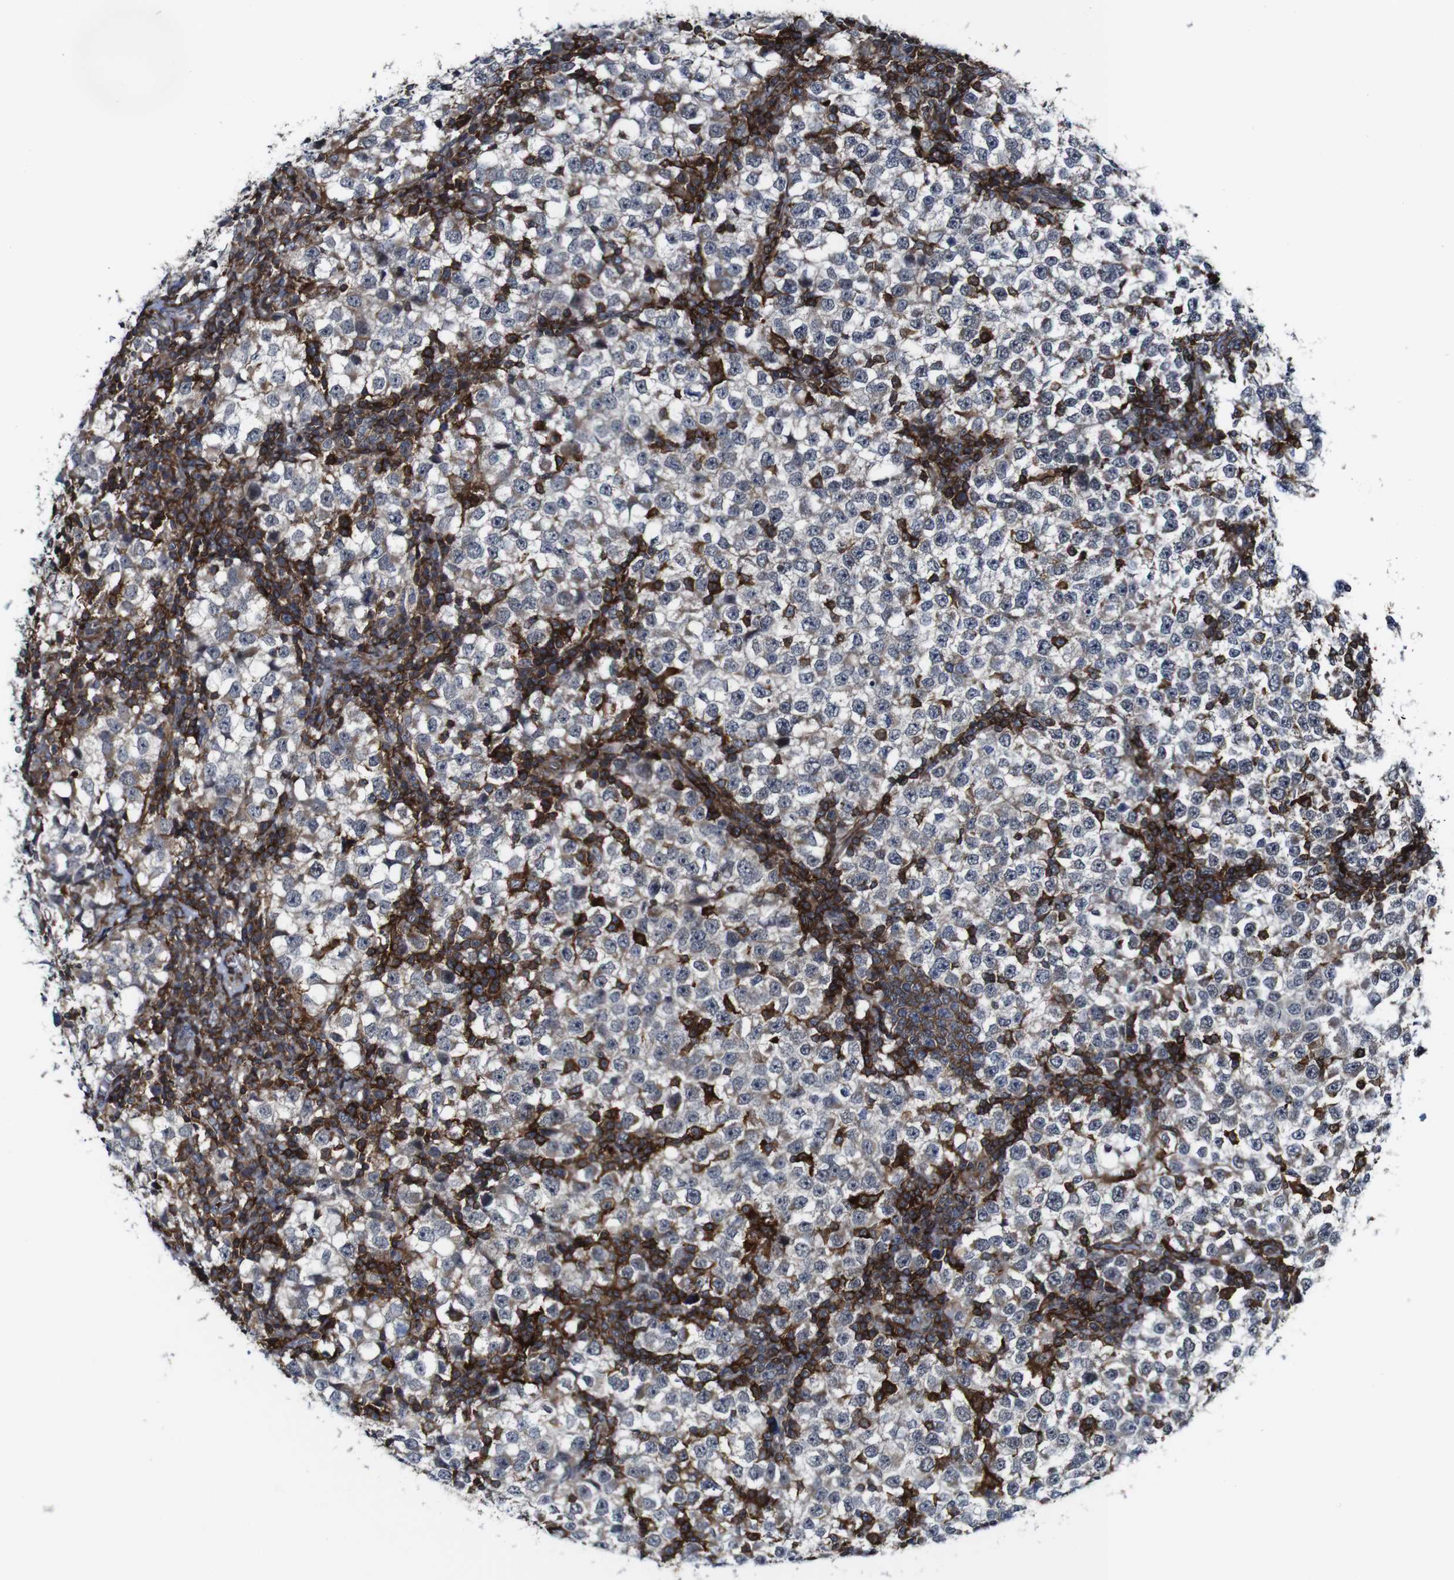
{"staining": {"intensity": "weak", "quantity": ">75%", "location": "cytoplasmic/membranous"}, "tissue": "testis cancer", "cell_type": "Tumor cells", "image_type": "cancer", "snomed": [{"axis": "morphology", "description": "Seminoma, NOS"}, {"axis": "topography", "description": "Testis"}], "caption": "Immunohistochemical staining of seminoma (testis) demonstrates low levels of weak cytoplasmic/membranous expression in about >75% of tumor cells. The protein is stained brown, and the nuclei are stained in blue (DAB IHC with brightfield microscopy, high magnification).", "gene": "JAK2", "patient": {"sex": "male", "age": 65}}